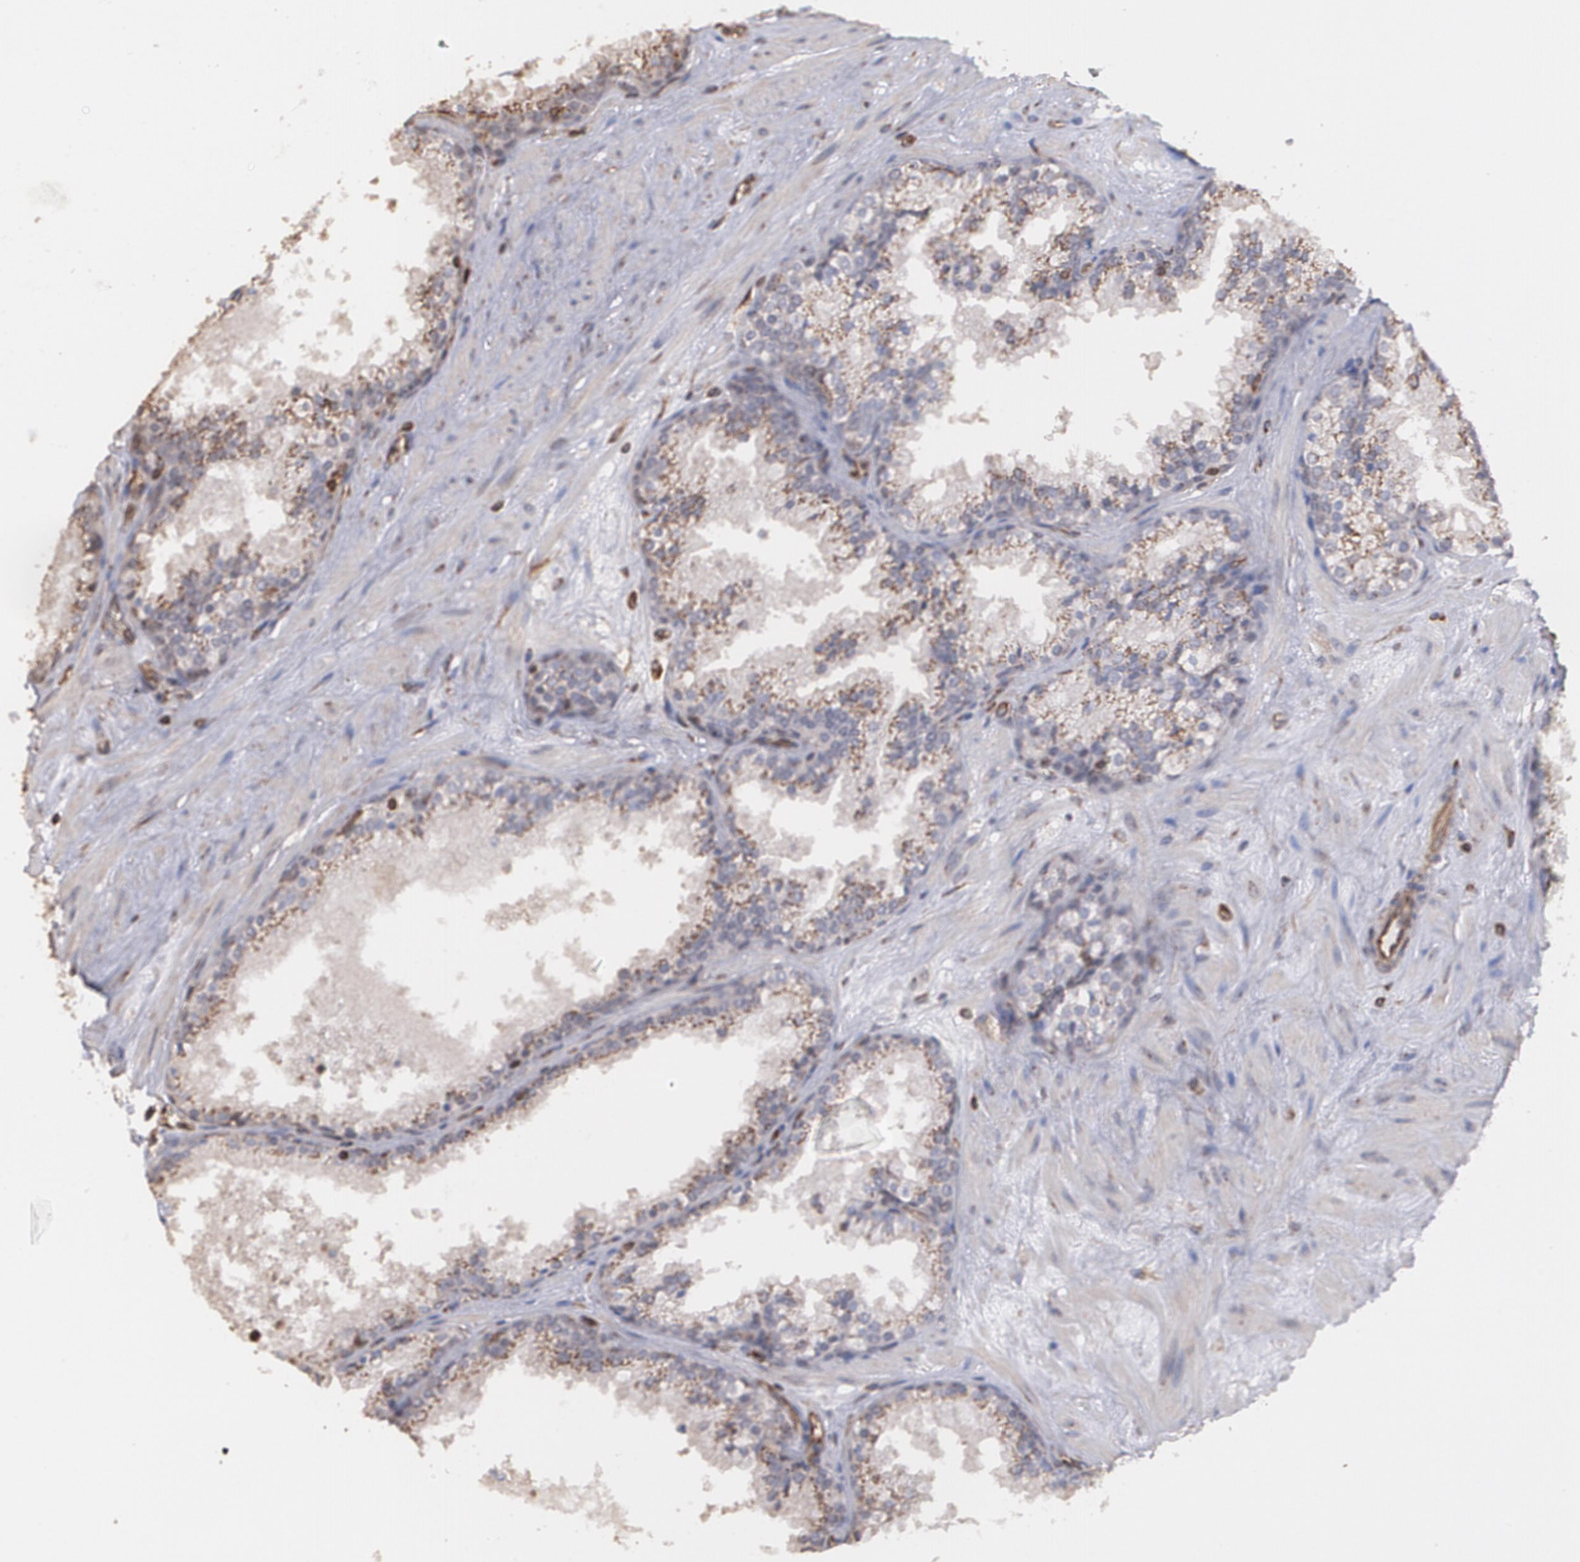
{"staining": {"intensity": "moderate", "quantity": "25%-75%", "location": "cytoplasmic/membranous"}, "tissue": "prostate cancer", "cell_type": "Tumor cells", "image_type": "cancer", "snomed": [{"axis": "morphology", "description": "Adenocarcinoma, Medium grade"}, {"axis": "topography", "description": "Prostate"}], "caption": "A brown stain shows moderate cytoplasmic/membranous positivity of a protein in human prostate cancer tumor cells. The protein is stained brown, and the nuclei are stained in blue (DAB IHC with brightfield microscopy, high magnification).", "gene": "TRIP11", "patient": {"sex": "male", "age": 60}}